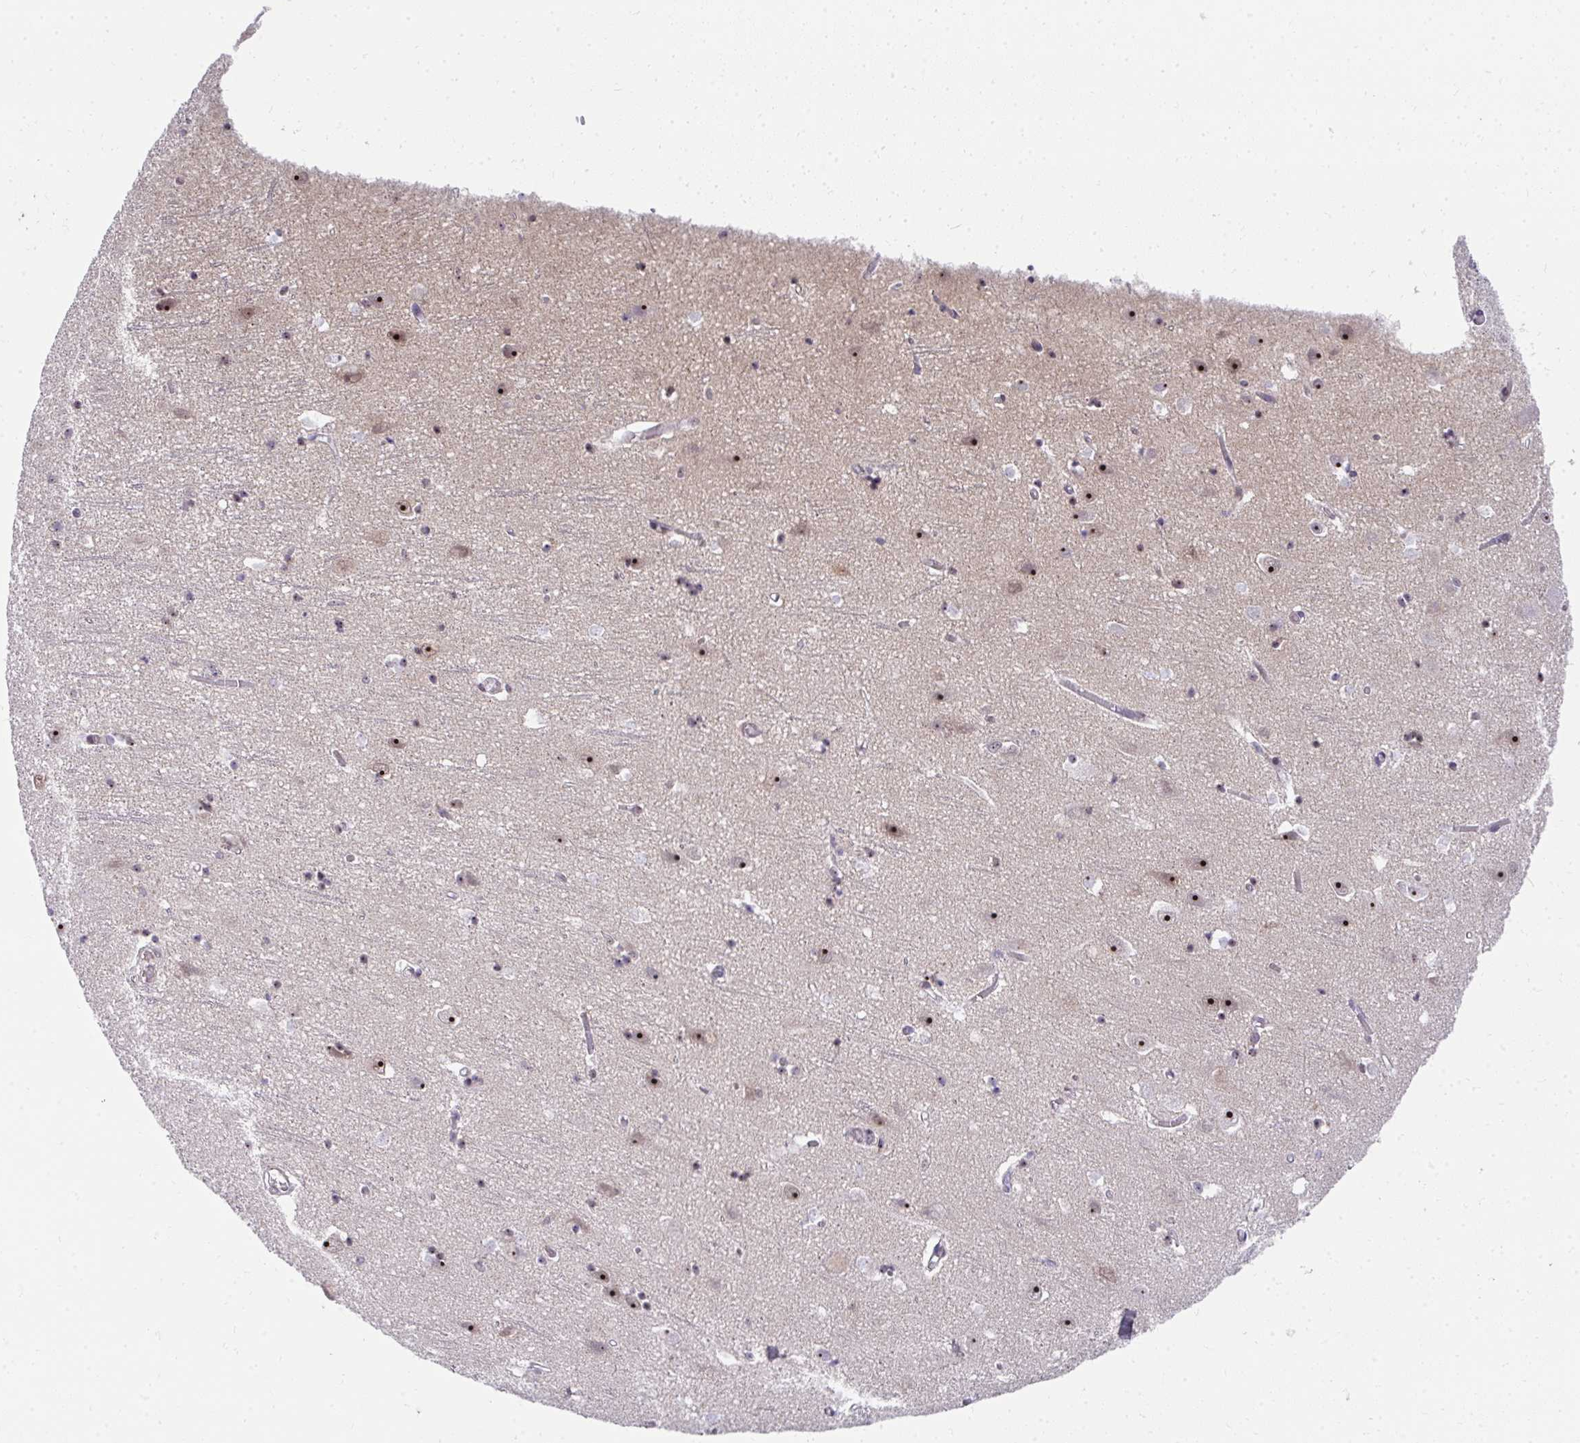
{"staining": {"intensity": "negative", "quantity": "none", "location": "none"}, "tissue": "cerebral cortex", "cell_type": "Endothelial cells", "image_type": "normal", "snomed": [{"axis": "morphology", "description": "Normal tissue, NOS"}, {"axis": "topography", "description": "Cerebral cortex"}], "caption": "A high-resolution micrograph shows immunohistochemistry (IHC) staining of benign cerebral cortex, which exhibits no significant expression in endothelial cells. (DAB (3,3'-diaminobenzidine) IHC visualized using brightfield microscopy, high magnification).", "gene": "HIRA", "patient": {"sex": "male", "age": 70}}